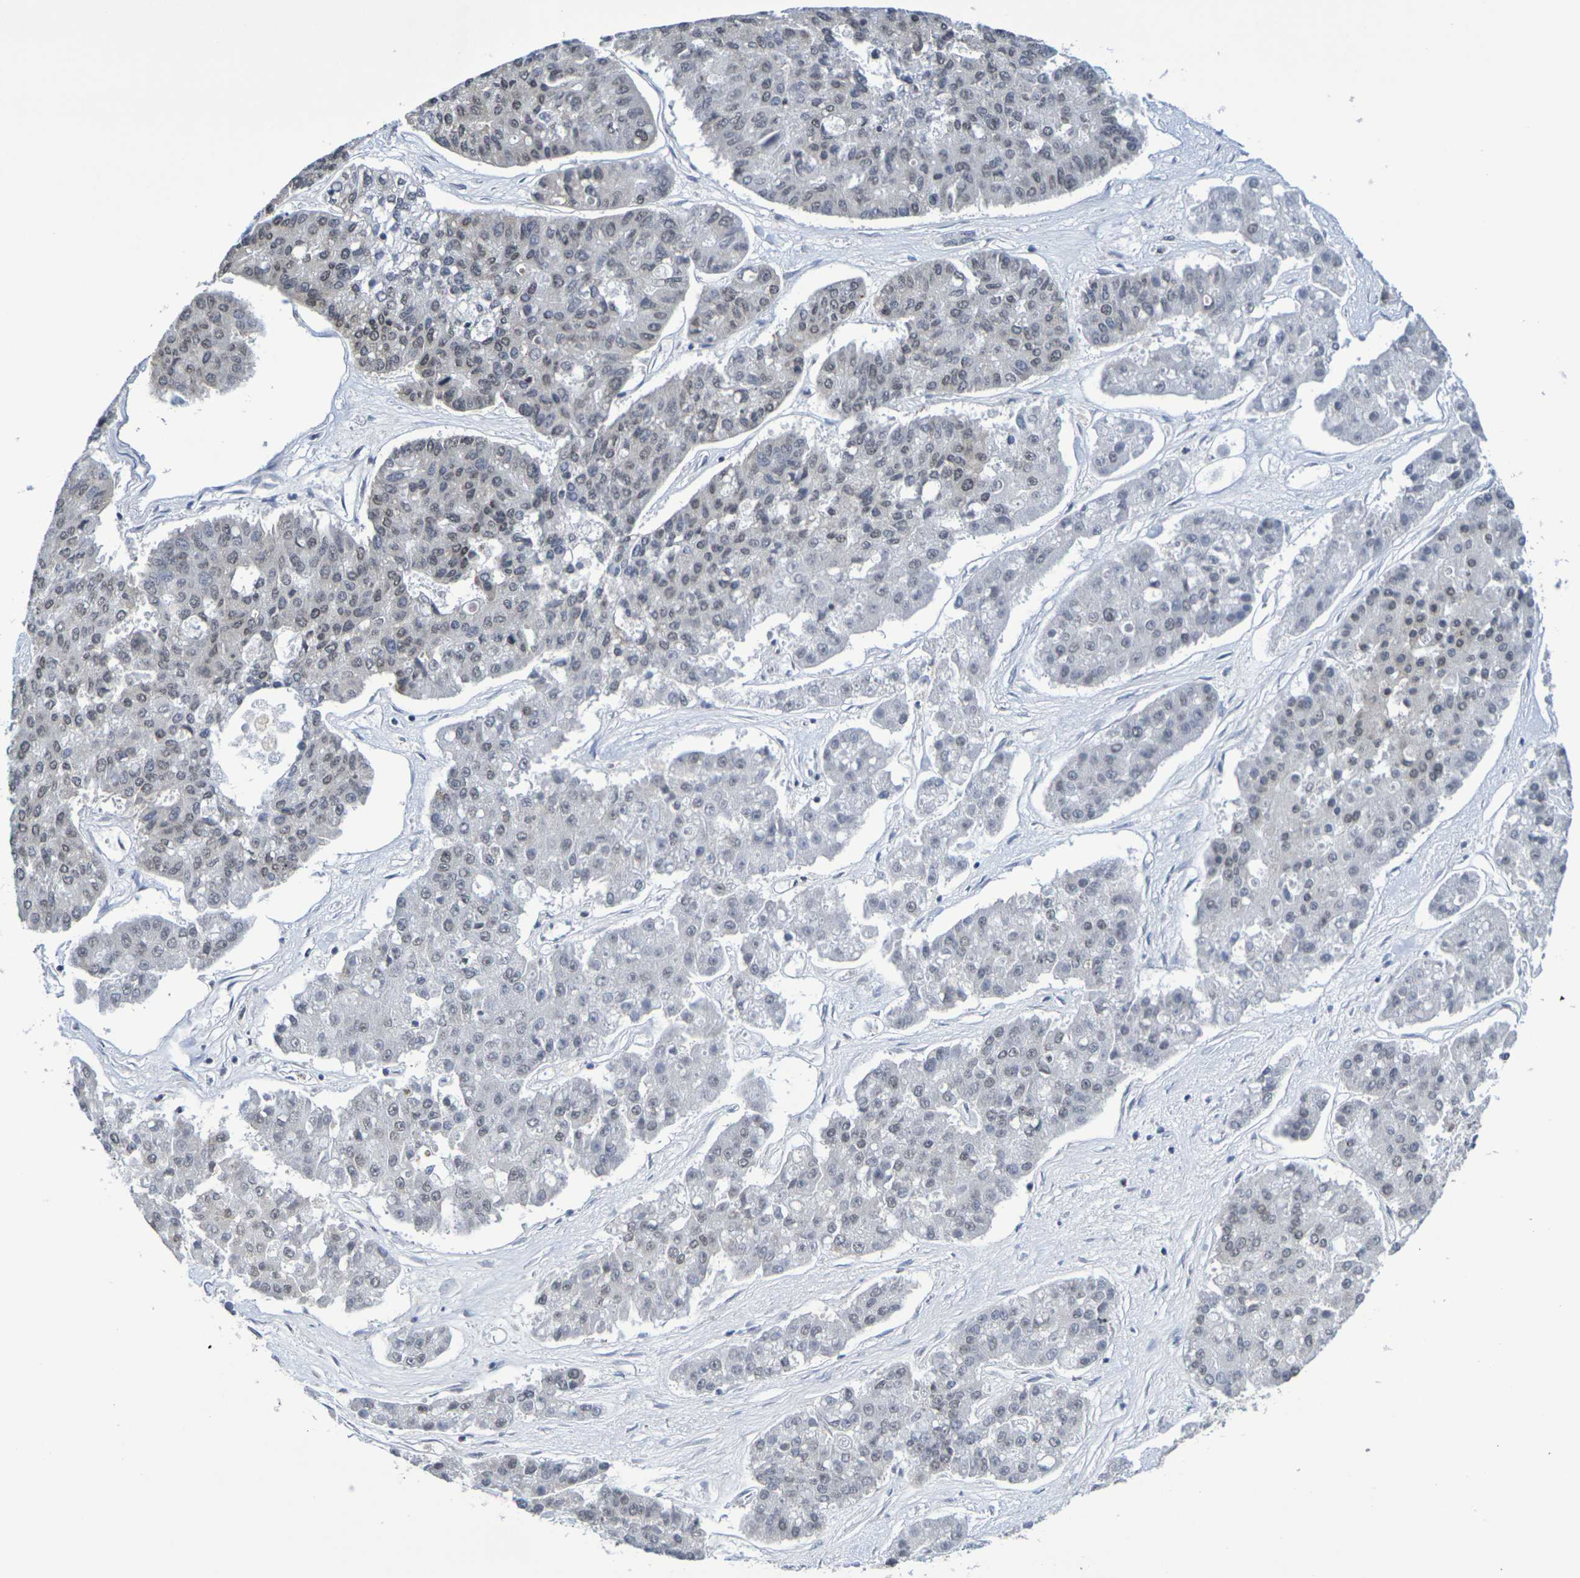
{"staining": {"intensity": "negative", "quantity": "none", "location": "none"}, "tissue": "pancreatic cancer", "cell_type": "Tumor cells", "image_type": "cancer", "snomed": [{"axis": "morphology", "description": "Adenocarcinoma, NOS"}, {"axis": "topography", "description": "Pancreas"}], "caption": "The photomicrograph exhibits no significant expression in tumor cells of pancreatic cancer (adenocarcinoma).", "gene": "CHRNB1", "patient": {"sex": "male", "age": 50}}